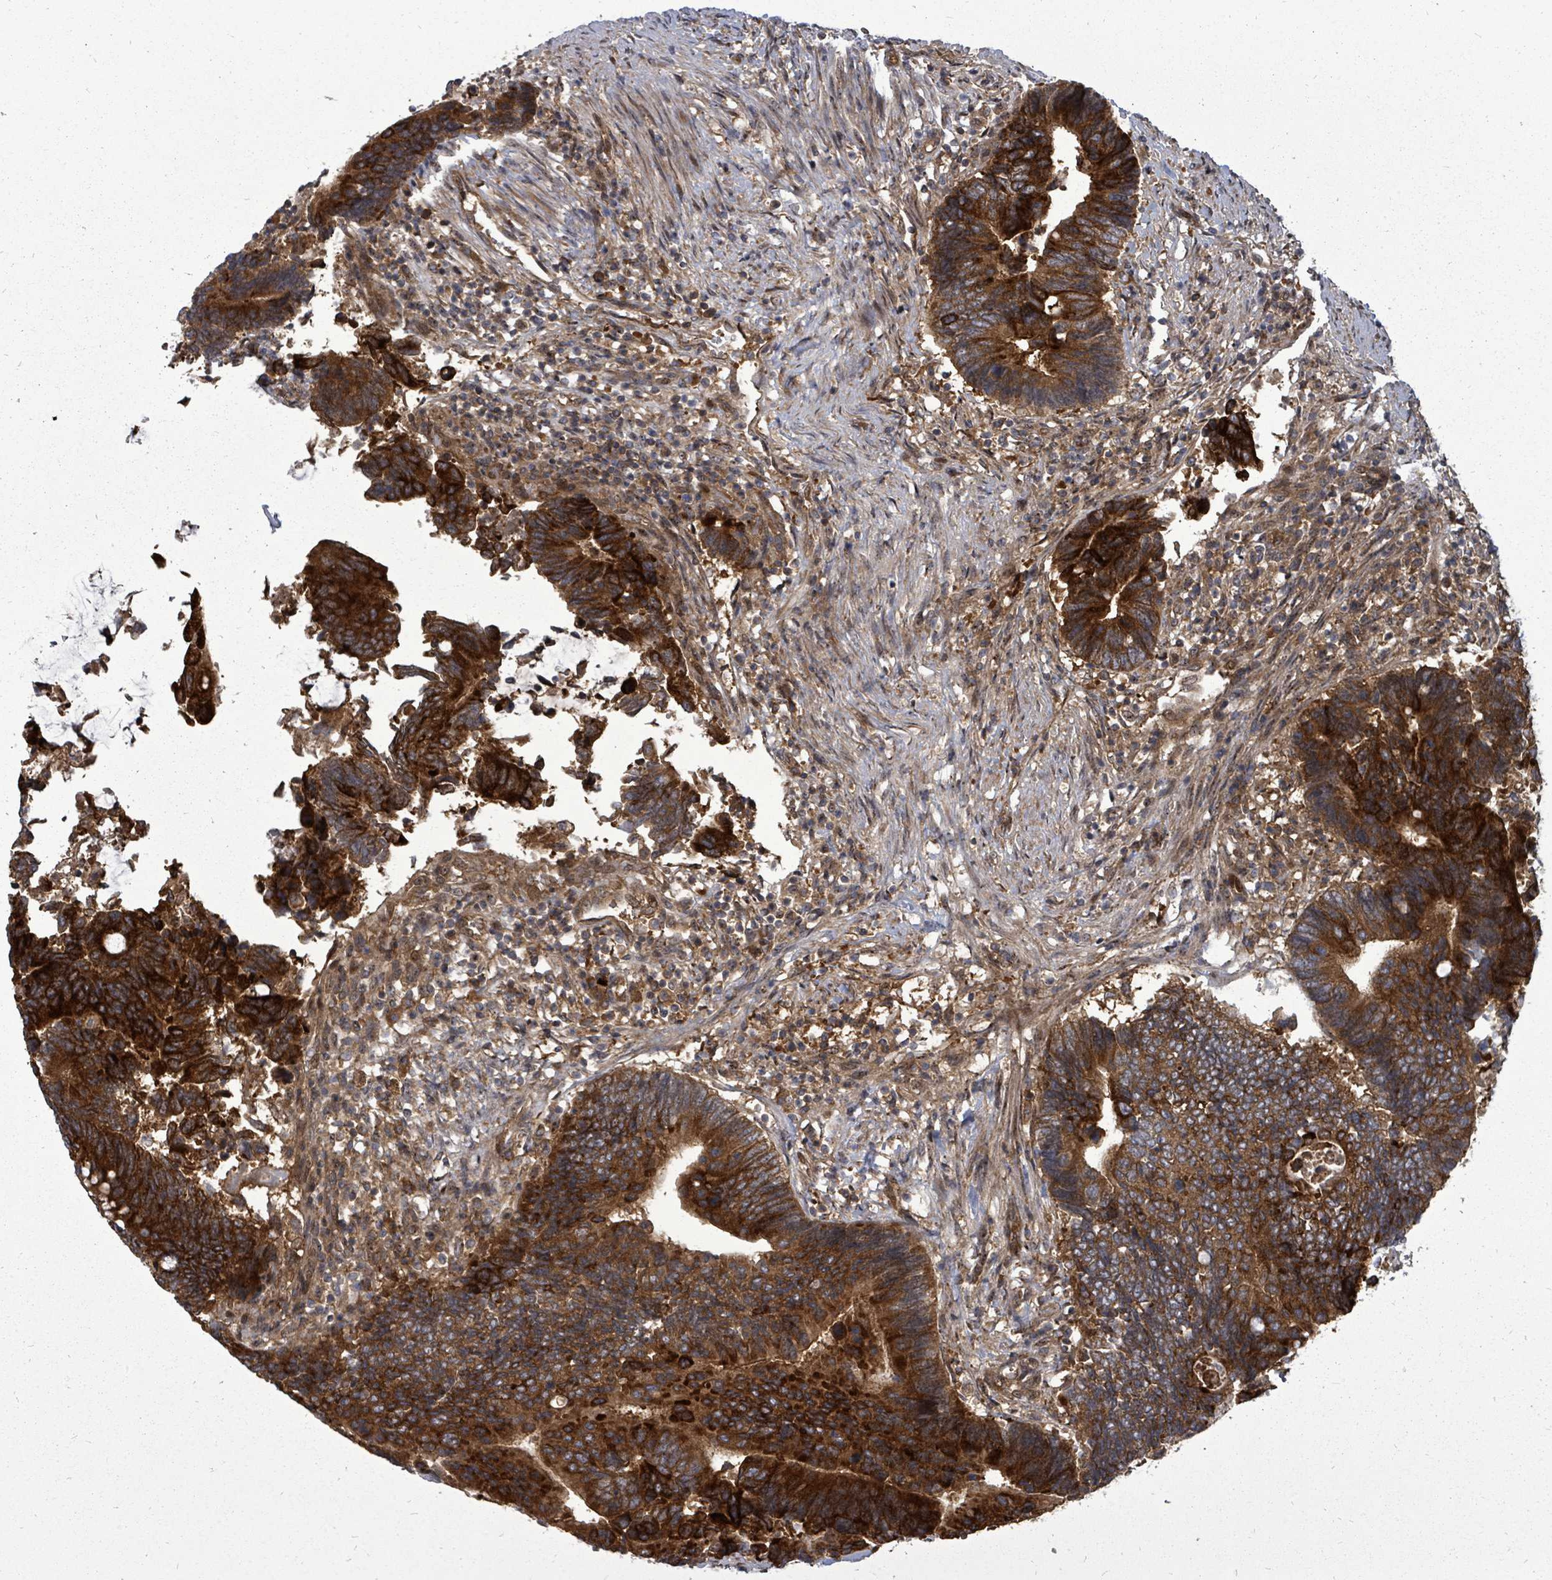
{"staining": {"intensity": "strong", "quantity": ">75%", "location": "cytoplasmic/membranous"}, "tissue": "colorectal cancer", "cell_type": "Tumor cells", "image_type": "cancer", "snomed": [{"axis": "morphology", "description": "Adenocarcinoma, NOS"}, {"axis": "topography", "description": "Colon"}], "caption": "Protein staining demonstrates strong cytoplasmic/membranous positivity in approximately >75% of tumor cells in adenocarcinoma (colorectal).", "gene": "EIF3C", "patient": {"sex": "male", "age": 87}}